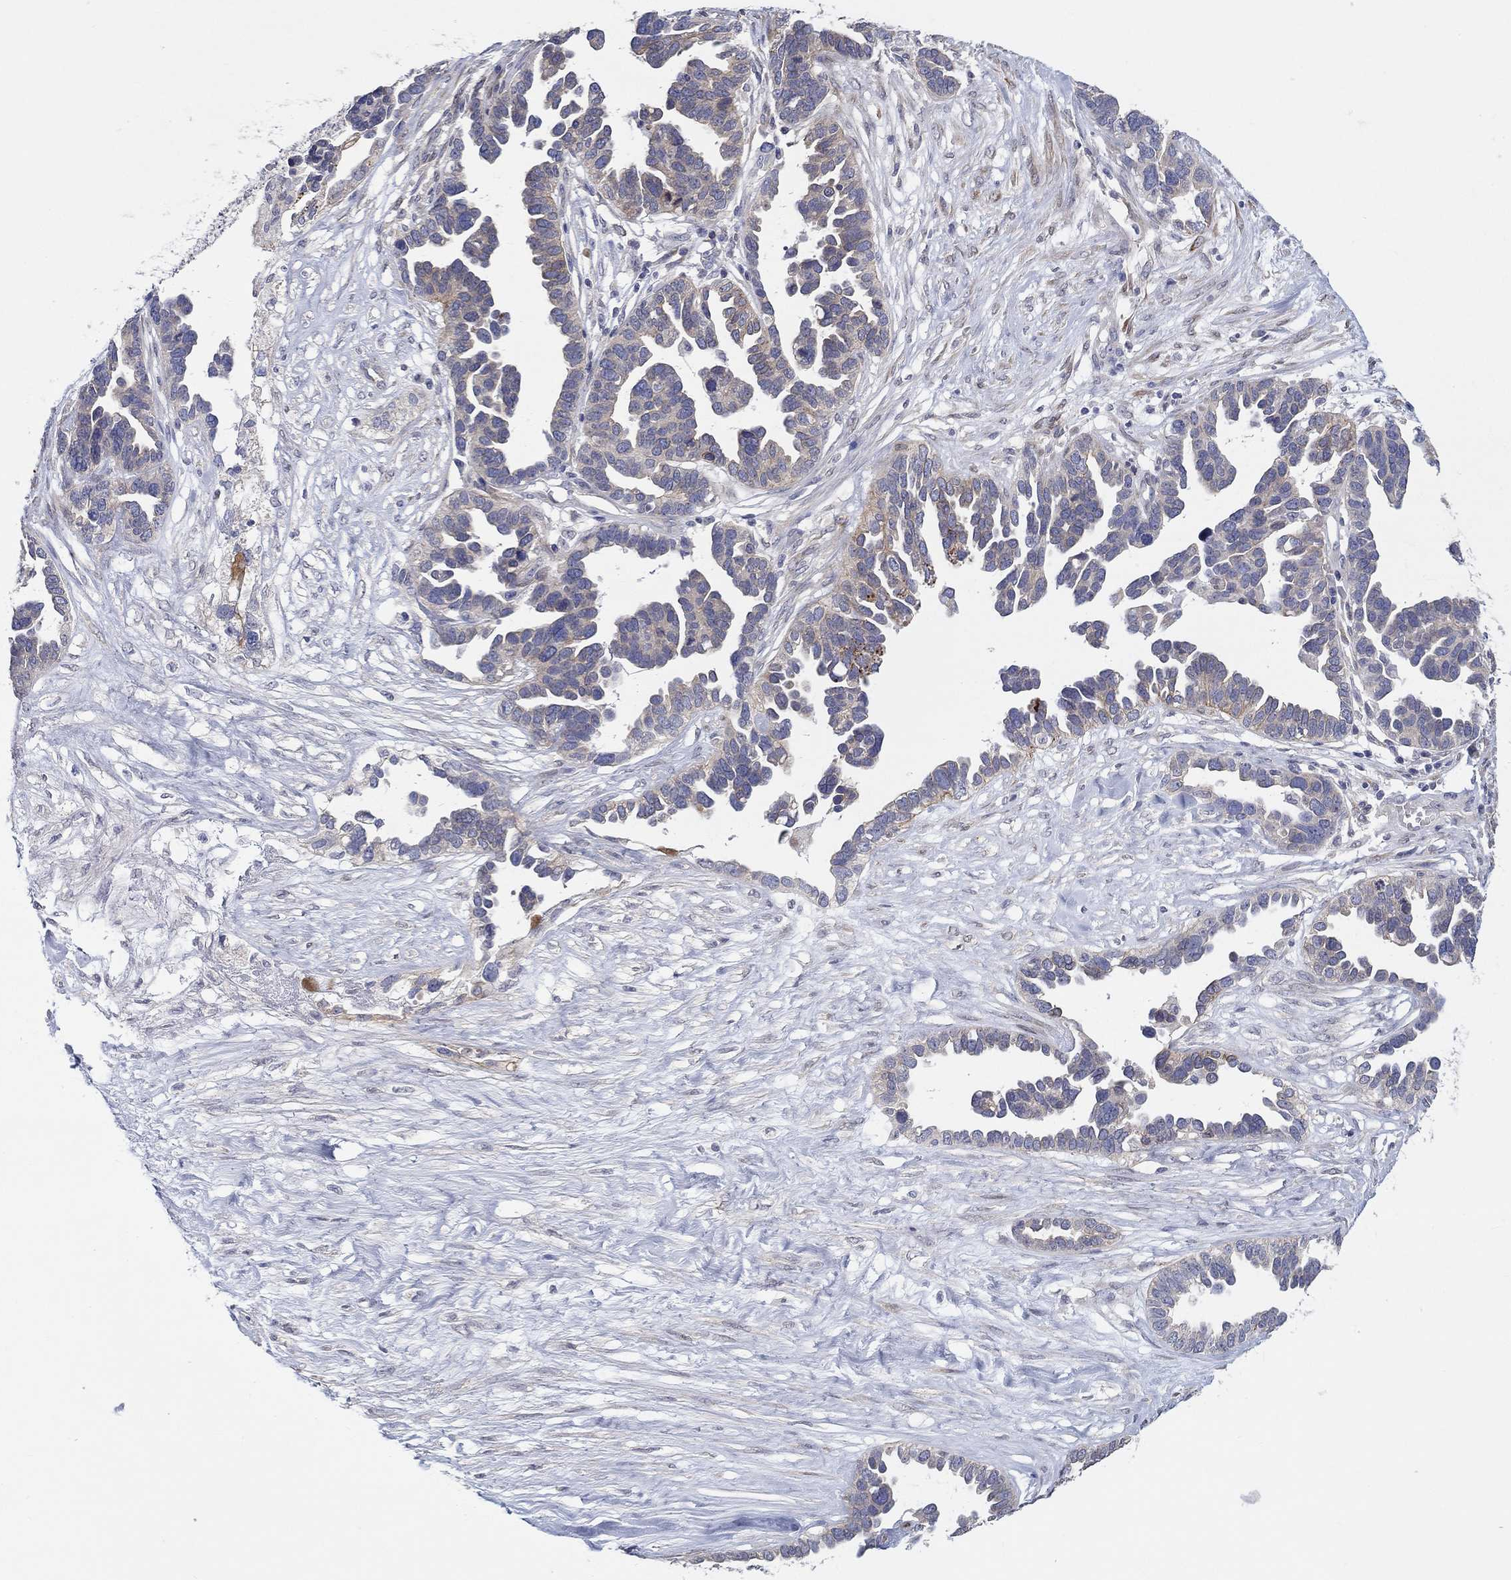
{"staining": {"intensity": "weak", "quantity": "25%-75%", "location": "cytoplasmic/membranous"}, "tissue": "ovarian cancer", "cell_type": "Tumor cells", "image_type": "cancer", "snomed": [{"axis": "morphology", "description": "Cystadenocarcinoma, serous, NOS"}, {"axis": "topography", "description": "Ovary"}], "caption": "Protein staining shows weak cytoplasmic/membranous expression in approximately 25%-75% of tumor cells in serous cystadenocarcinoma (ovarian).", "gene": "ERMP1", "patient": {"sex": "female", "age": 54}}